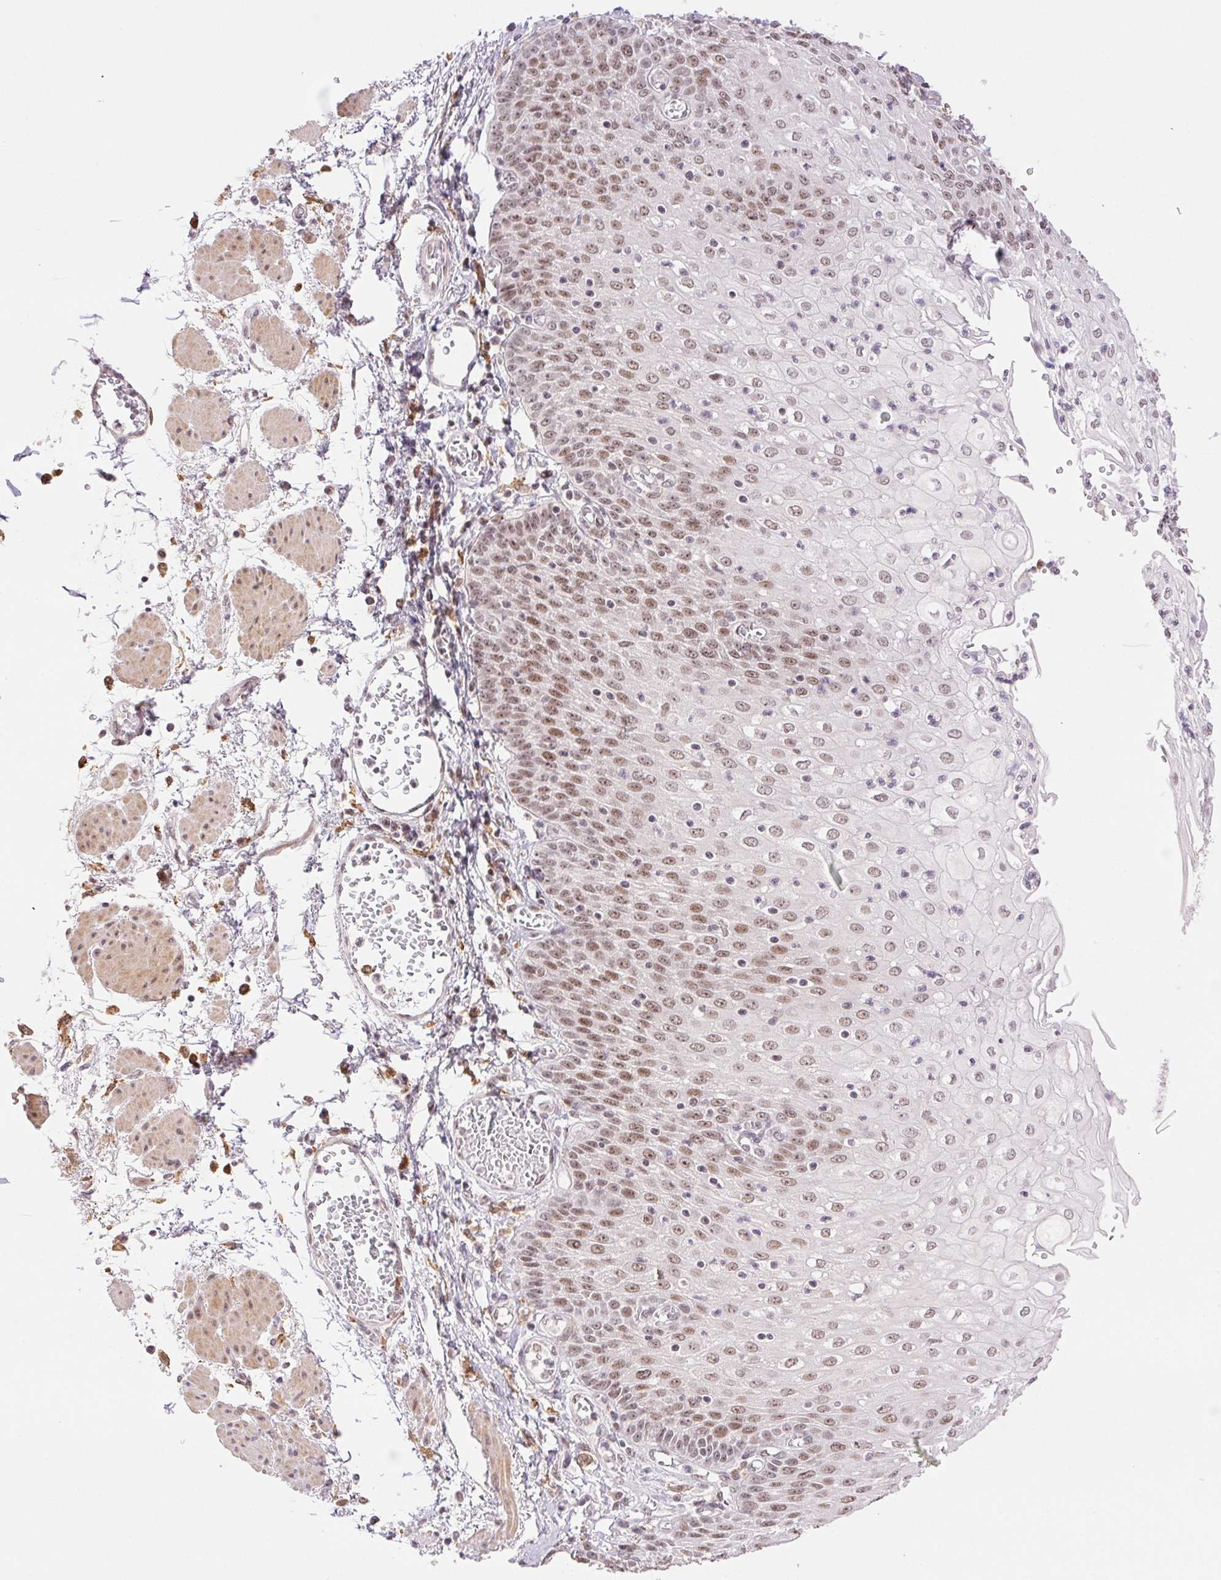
{"staining": {"intensity": "moderate", "quantity": ">75%", "location": "nuclear"}, "tissue": "esophagus", "cell_type": "Squamous epithelial cells", "image_type": "normal", "snomed": [{"axis": "morphology", "description": "Normal tissue, NOS"}, {"axis": "morphology", "description": "Adenocarcinoma, NOS"}, {"axis": "topography", "description": "Esophagus"}], "caption": "Moderate nuclear expression is appreciated in approximately >75% of squamous epithelial cells in normal esophagus. The protein of interest is stained brown, and the nuclei are stained in blue (DAB (3,3'-diaminobenzidine) IHC with brightfield microscopy, high magnification).", "gene": "PRPF18", "patient": {"sex": "male", "age": 81}}